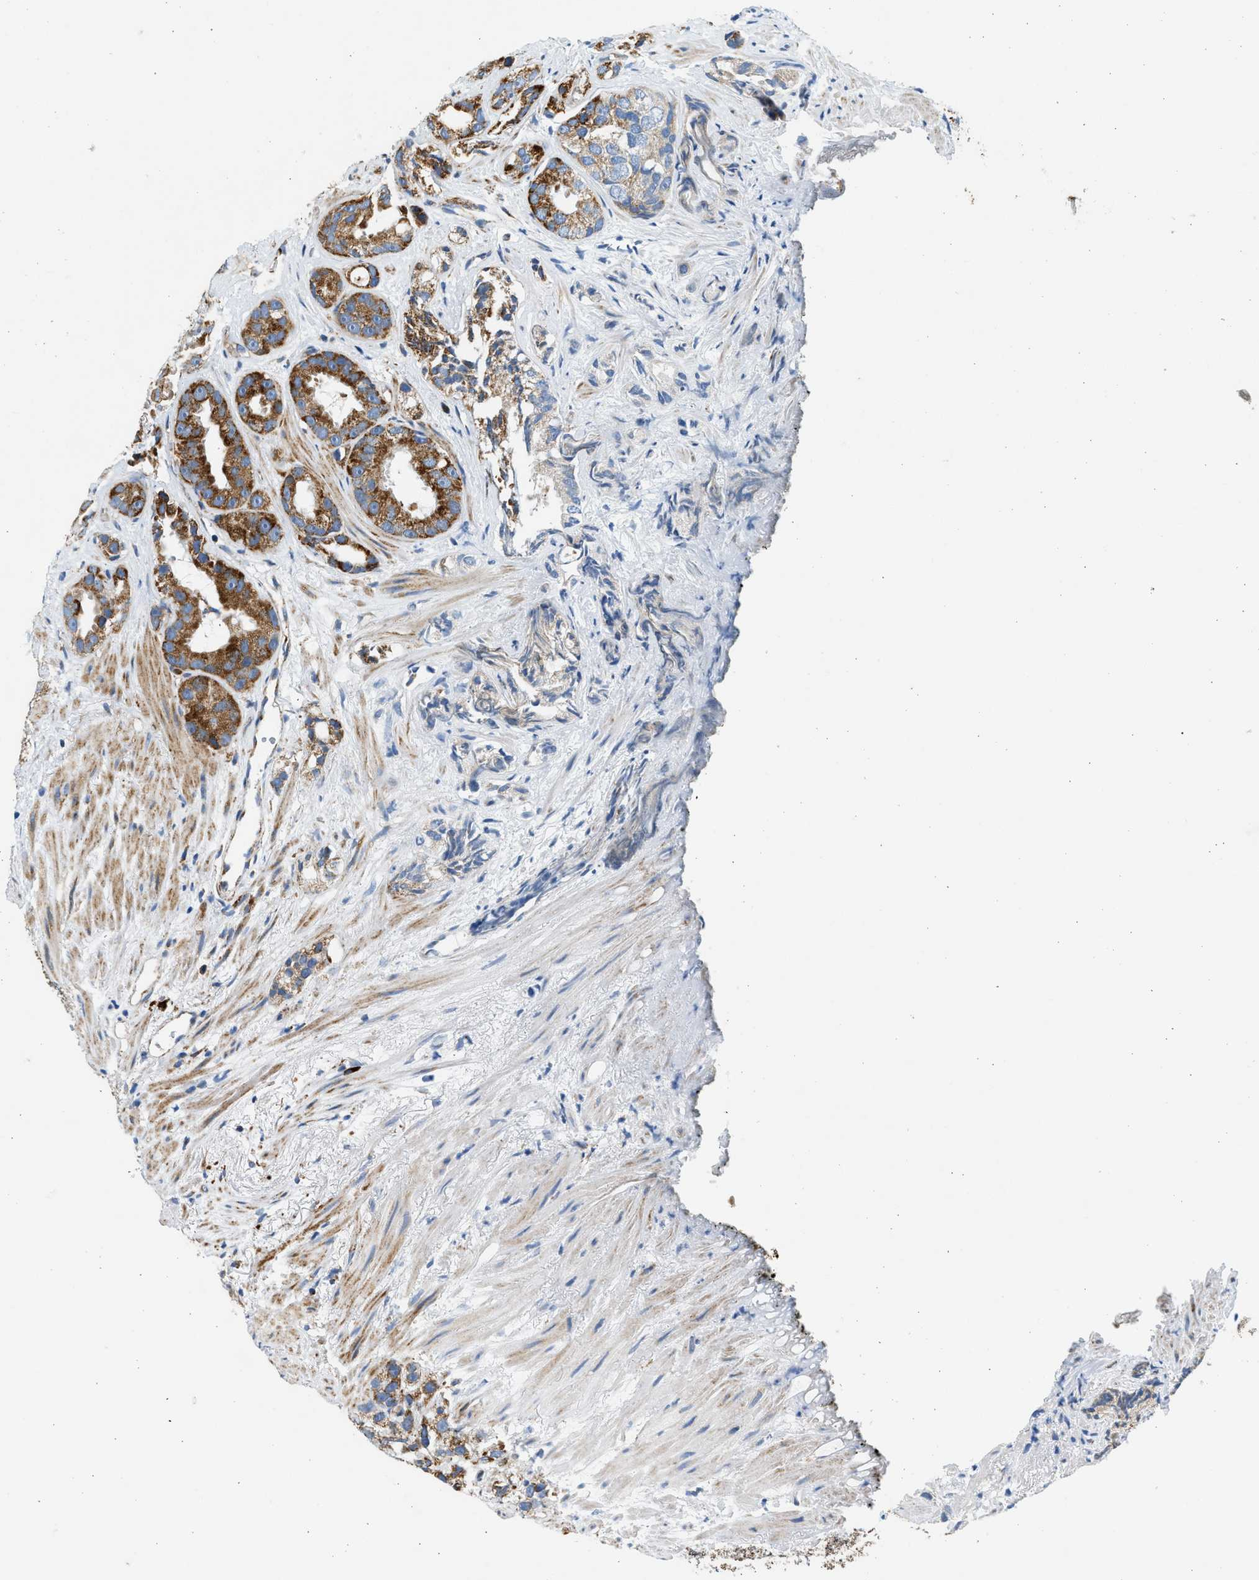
{"staining": {"intensity": "strong", "quantity": ">75%", "location": "cytoplasmic/membranous"}, "tissue": "prostate cancer", "cell_type": "Tumor cells", "image_type": "cancer", "snomed": [{"axis": "morphology", "description": "Adenocarcinoma, Low grade"}, {"axis": "topography", "description": "Prostate"}], "caption": "This is a photomicrograph of immunohistochemistry staining of prostate low-grade adenocarcinoma, which shows strong staining in the cytoplasmic/membranous of tumor cells.", "gene": "KCNMB3", "patient": {"sex": "male", "age": 89}}